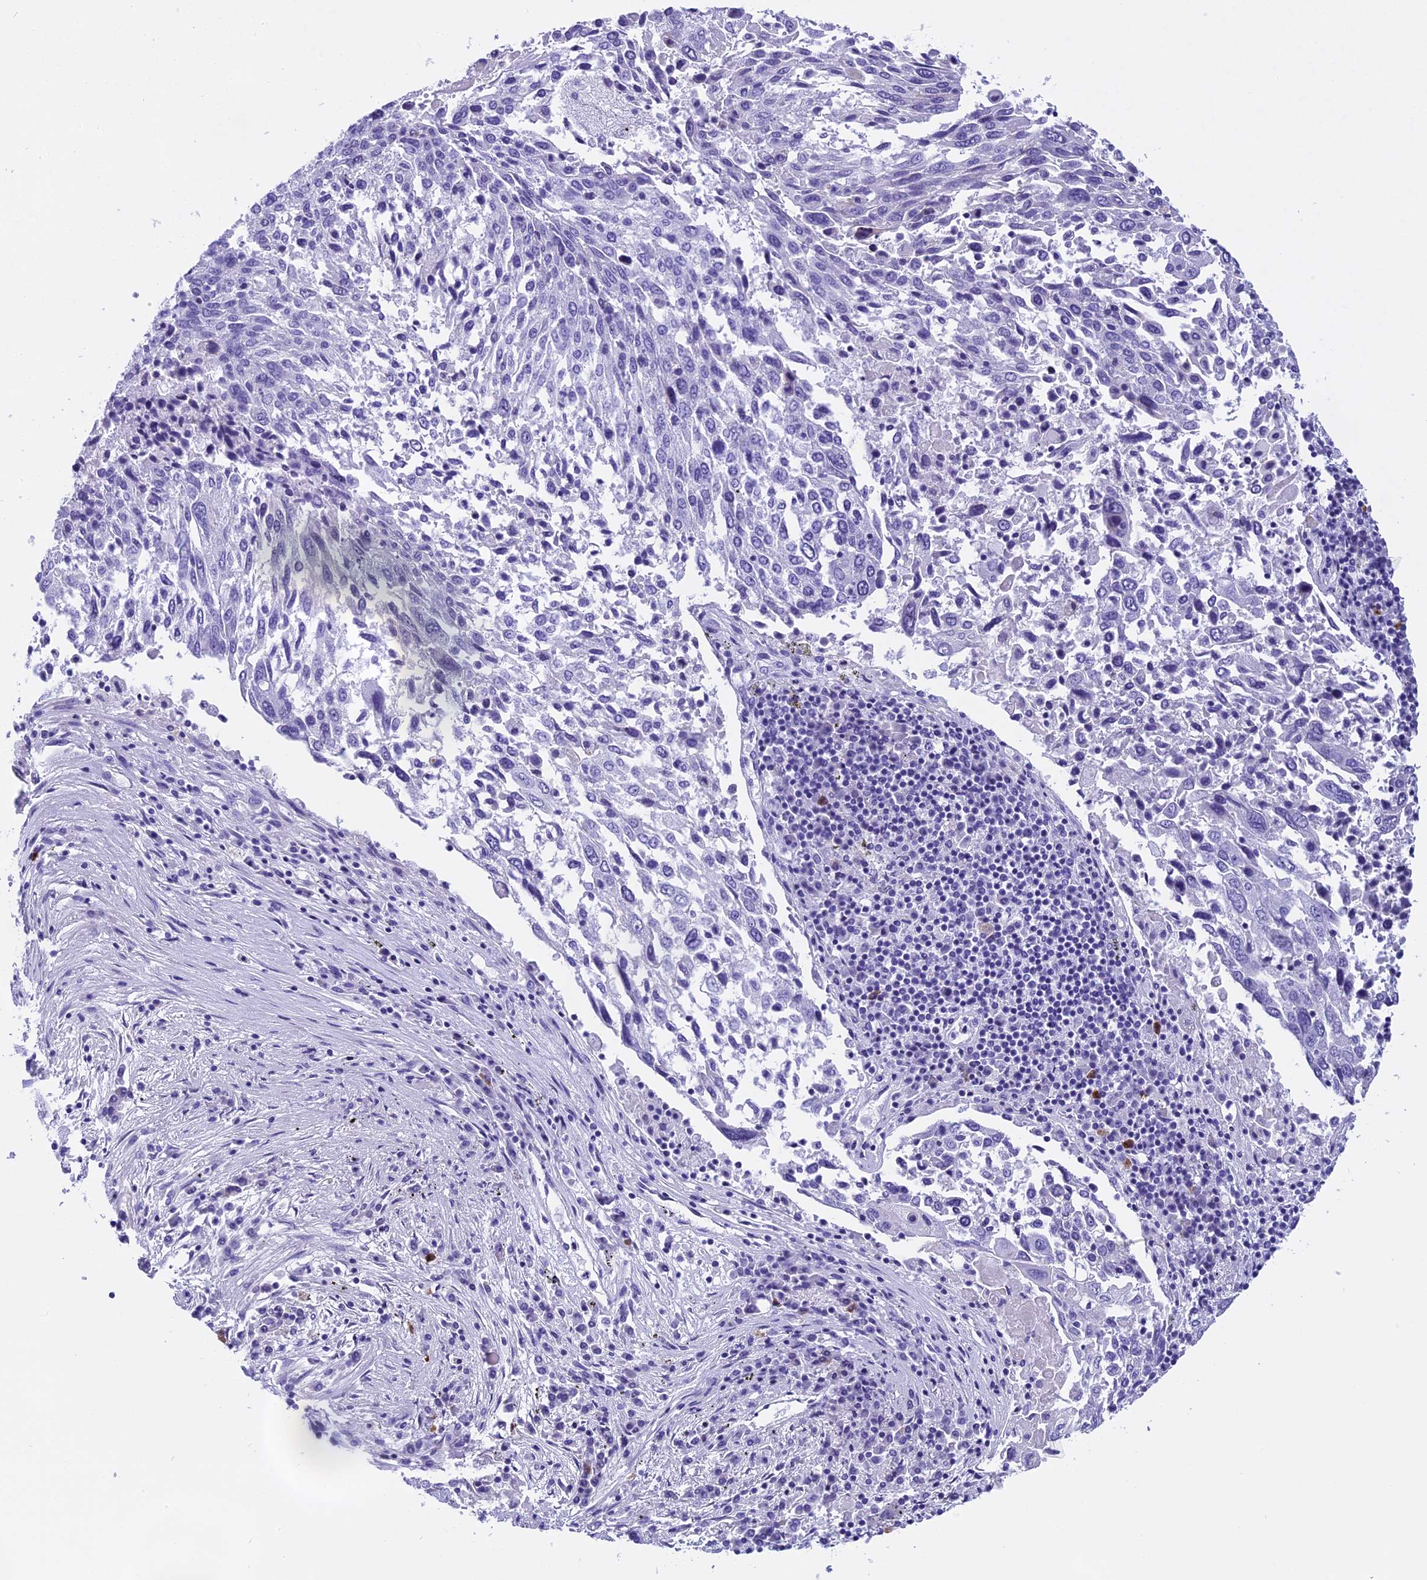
{"staining": {"intensity": "negative", "quantity": "none", "location": "none"}, "tissue": "lung cancer", "cell_type": "Tumor cells", "image_type": "cancer", "snomed": [{"axis": "morphology", "description": "Squamous cell carcinoma, NOS"}, {"axis": "topography", "description": "Lung"}], "caption": "IHC of lung squamous cell carcinoma demonstrates no staining in tumor cells.", "gene": "KCTD14", "patient": {"sex": "male", "age": 65}}